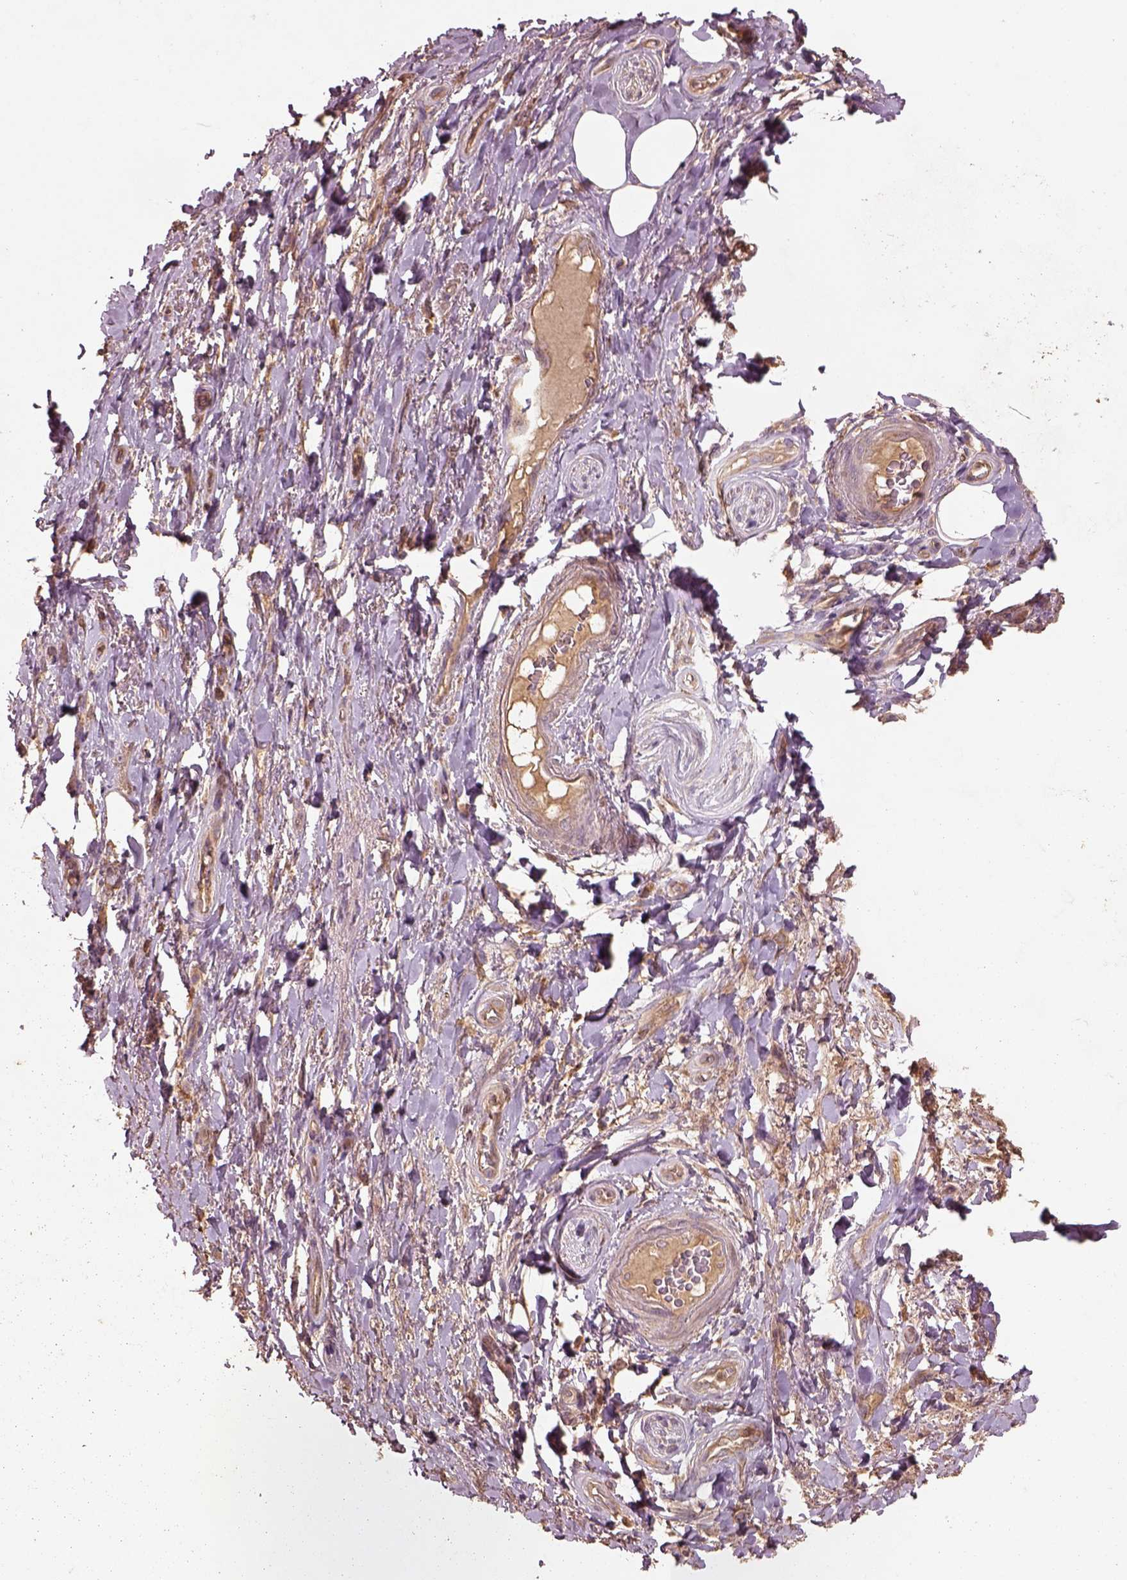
{"staining": {"intensity": "weak", "quantity": ">75%", "location": "cytoplasmic/membranous"}, "tissue": "adipose tissue", "cell_type": "Adipocytes", "image_type": "normal", "snomed": [{"axis": "morphology", "description": "Normal tissue, NOS"}, {"axis": "topography", "description": "Anal"}, {"axis": "topography", "description": "Peripheral nerve tissue"}], "caption": "Benign adipose tissue was stained to show a protein in brown. There is low levels of weak cytoplasmic/membranous staining in about >75% of adipocytes.", "gene": "TRADD", "patient": {"sex": "male", "age": 53}}